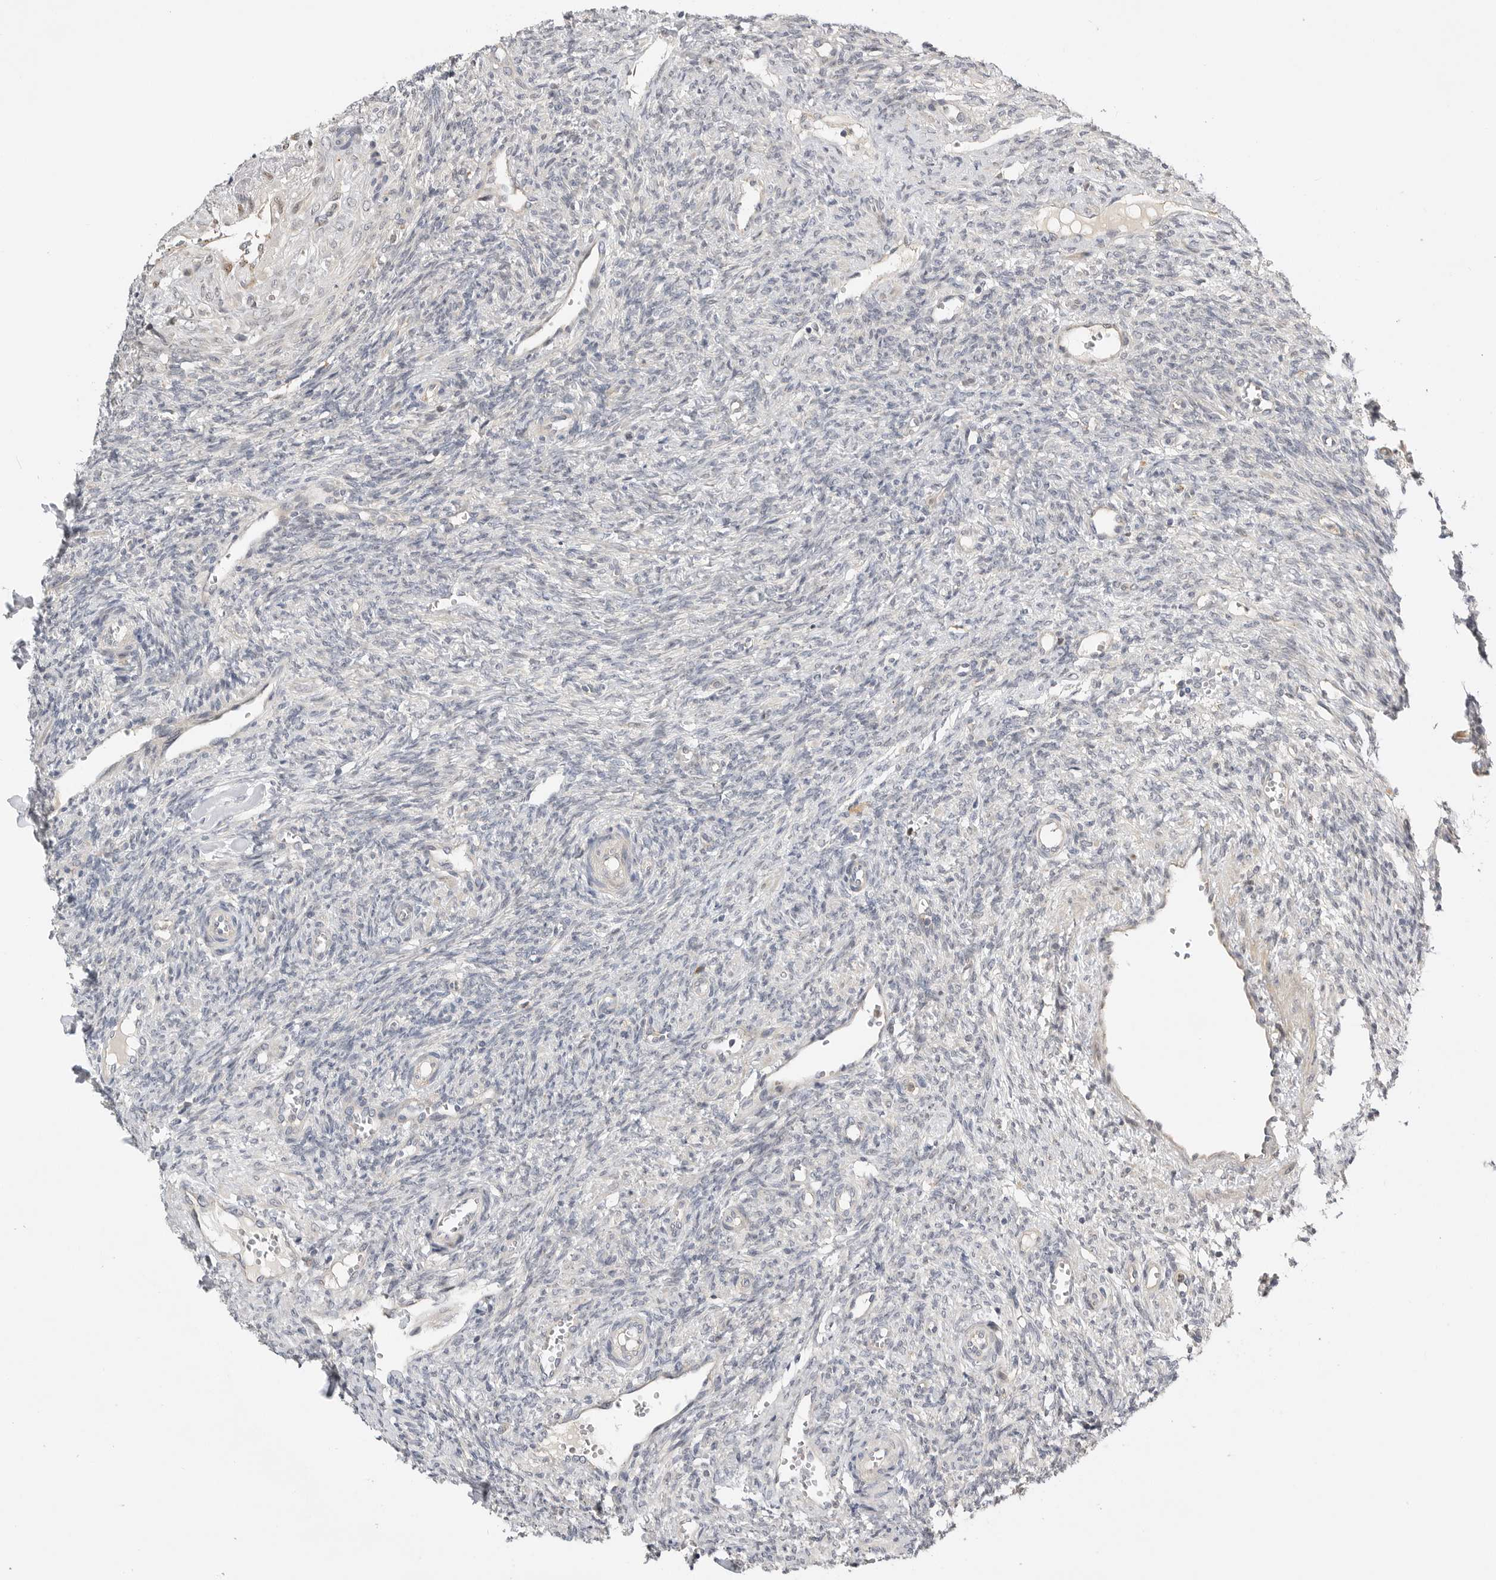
{"staining": {"intensity": "weak", "quantity": ">75%", "location": "cytoplasmic/membranous"}, "tissue": "ovary", "cell_type": "Follicle cells", "image_type": "normal", "snomed": [{"axis": "morphology", "description": "Normal tissue, NOS"}, {"axis": "topography", "description": "Ovary"}], "caption": "This histopathology image displays immunohistochemistry (IHC) staining of unremarkable human ovary, with low weak cytoplasmic/membranous expression in approximately >75% of follicle cells.", "gene": "CSNK1G3", "patient": {"sex": "female", "age": 41}}